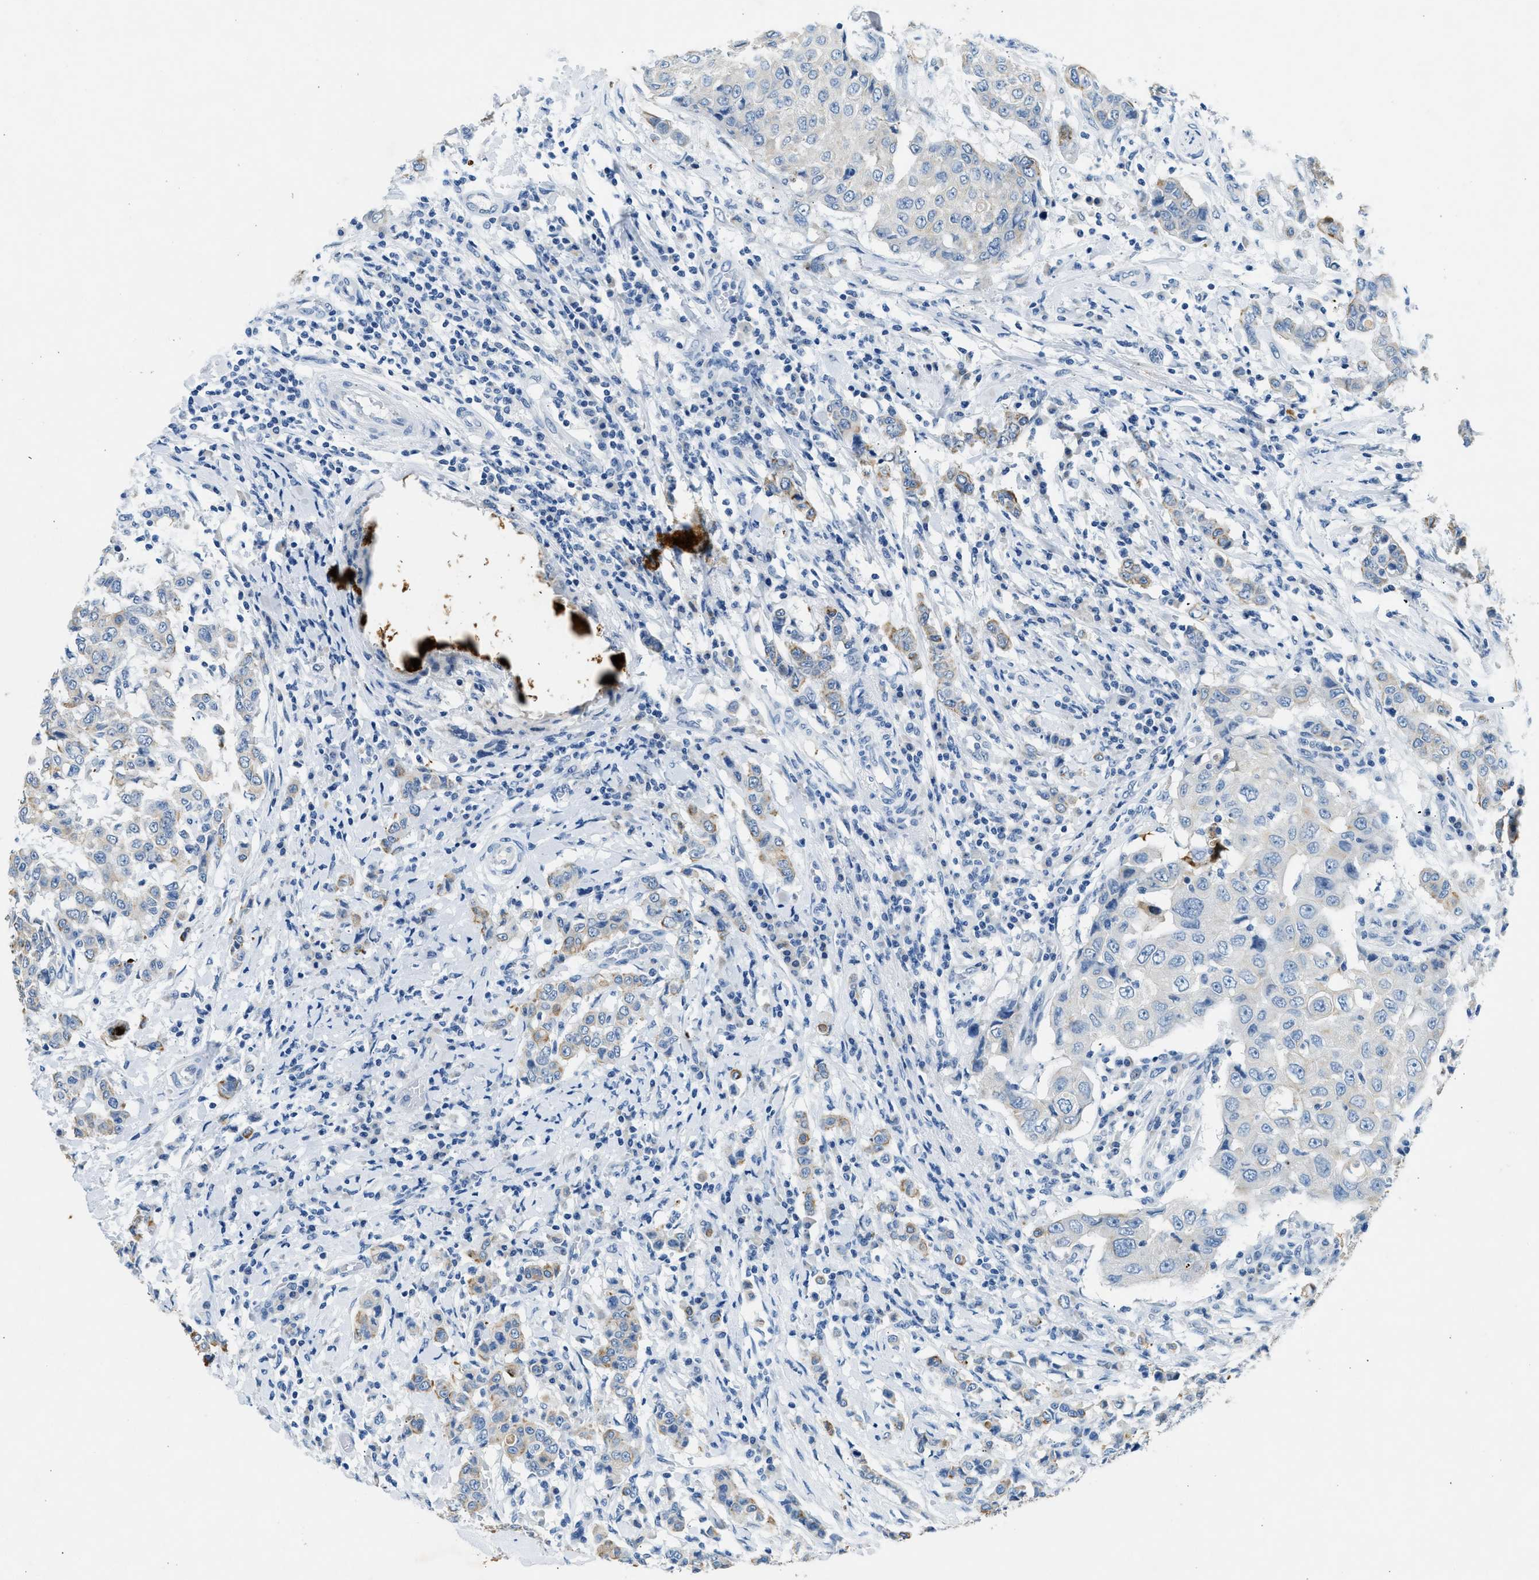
{"staining": {"intensity": "weak", "quantity": "<25%", "location": "cytoplasmic/membranous"}, "tissue": "breast cancer", "cell_type": "Tumor cells", "image_type": "cancer", "snomed": [{"axis": "morphology", "description": "Duct carcinoma"}, {"axis": "topography", "description": "Breast"}], "caption": "Human infiltrating ductal carcinoma (breast) stained for a protein using IHC exhibits no expression in tumor cells.", "gene": "CFAP20", "patient": {"sex": "female", "age": 27}}